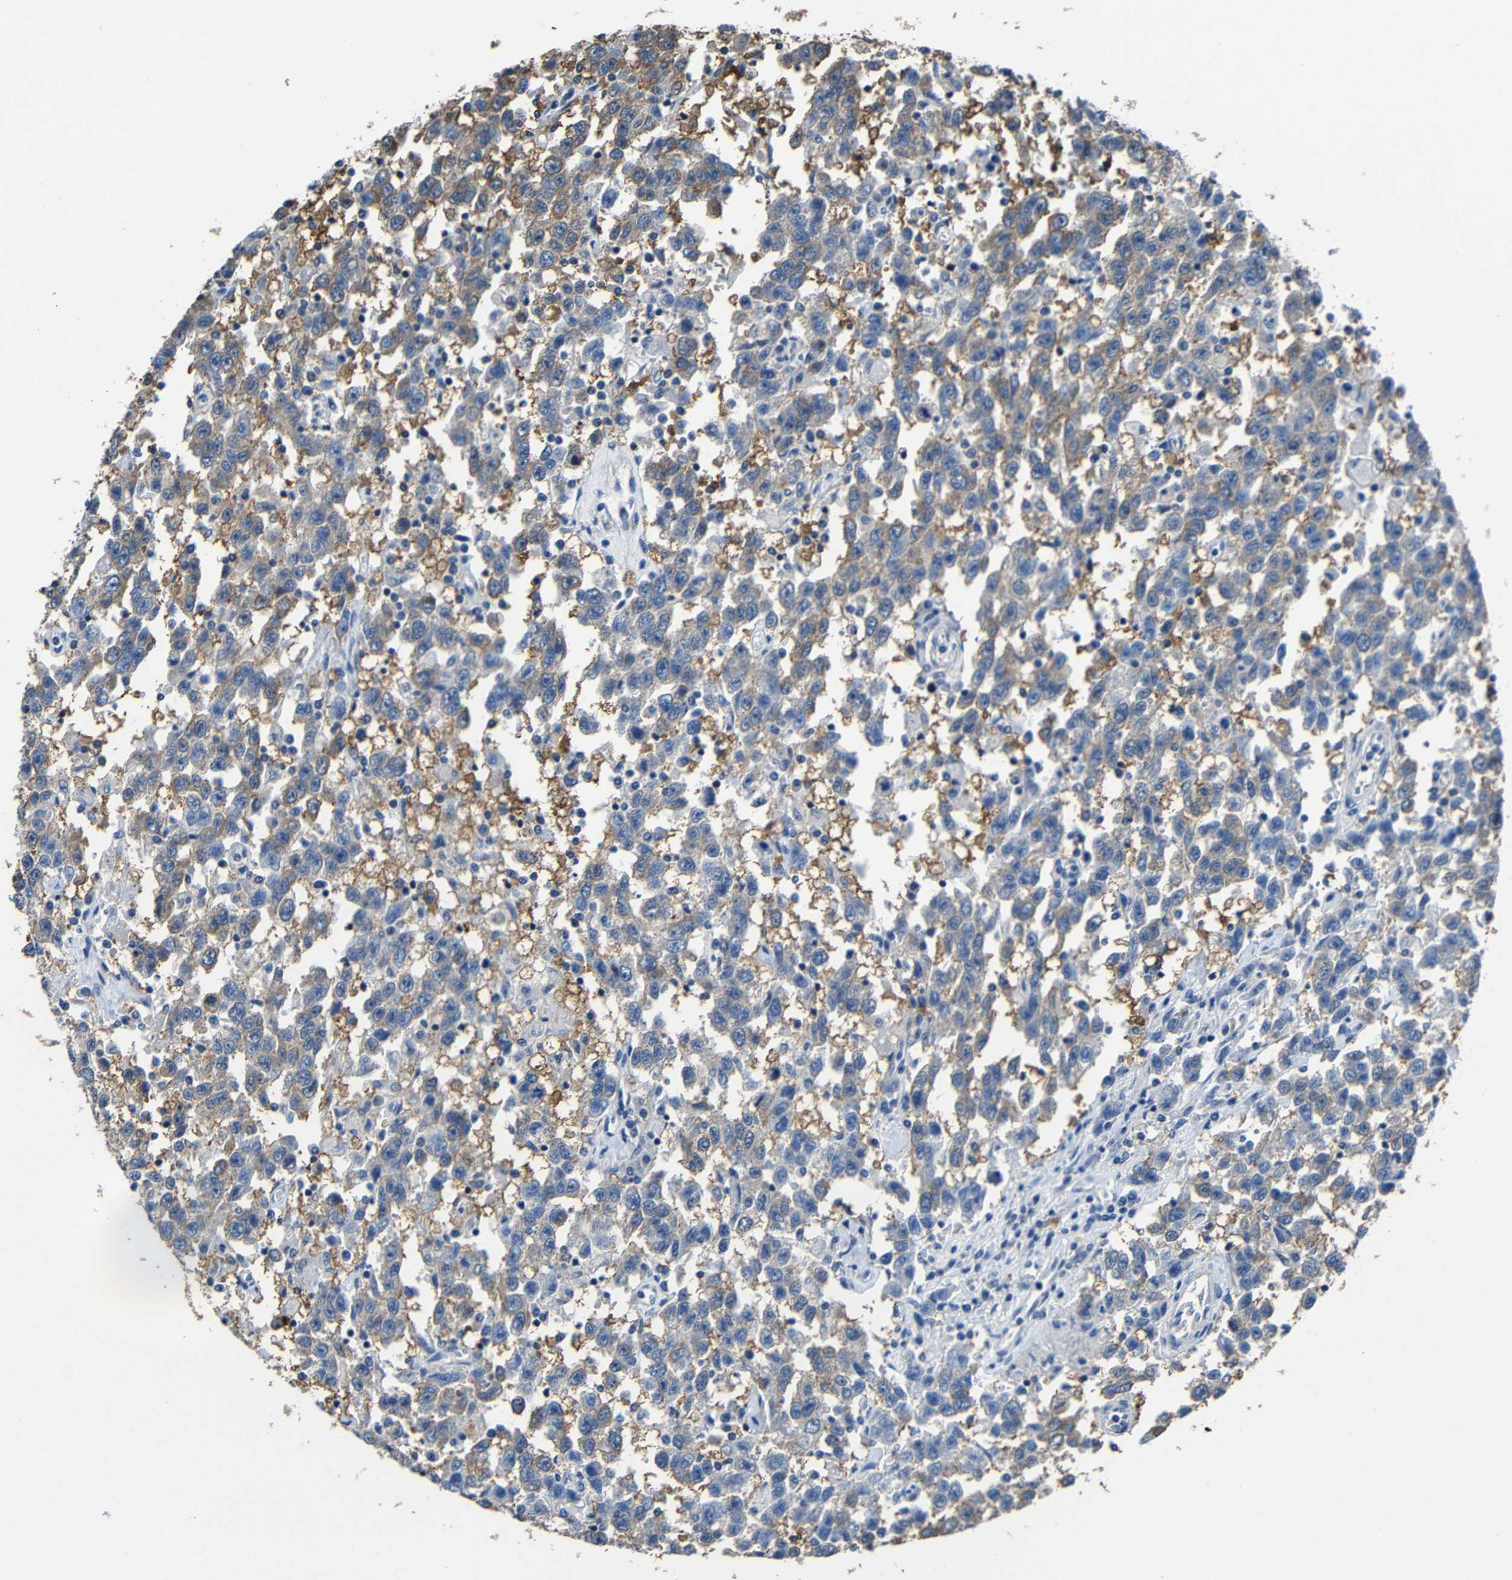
{"staining": {"intensity": "moderate", "quantity": "25%-75%", "location": "cytoplasmic/membranous"}, "tissue": "testis cancer", "cell_type": "Tumor cells", "image_type": "cancer", "snomed": [{"axis": "morphology", "description": "Seminoma, NOS"}, {"axis": "topography", "description": "Testis"}], "caption": "High-power microscopy captured an immunohistochemistry histopathology image of testis seminoma, revealing moderate cytoplasmic/membranous staining in about 25%-75% of tumor cells.", "gene": "GDI1", "patient": {"sex": "male", "age": 41}}